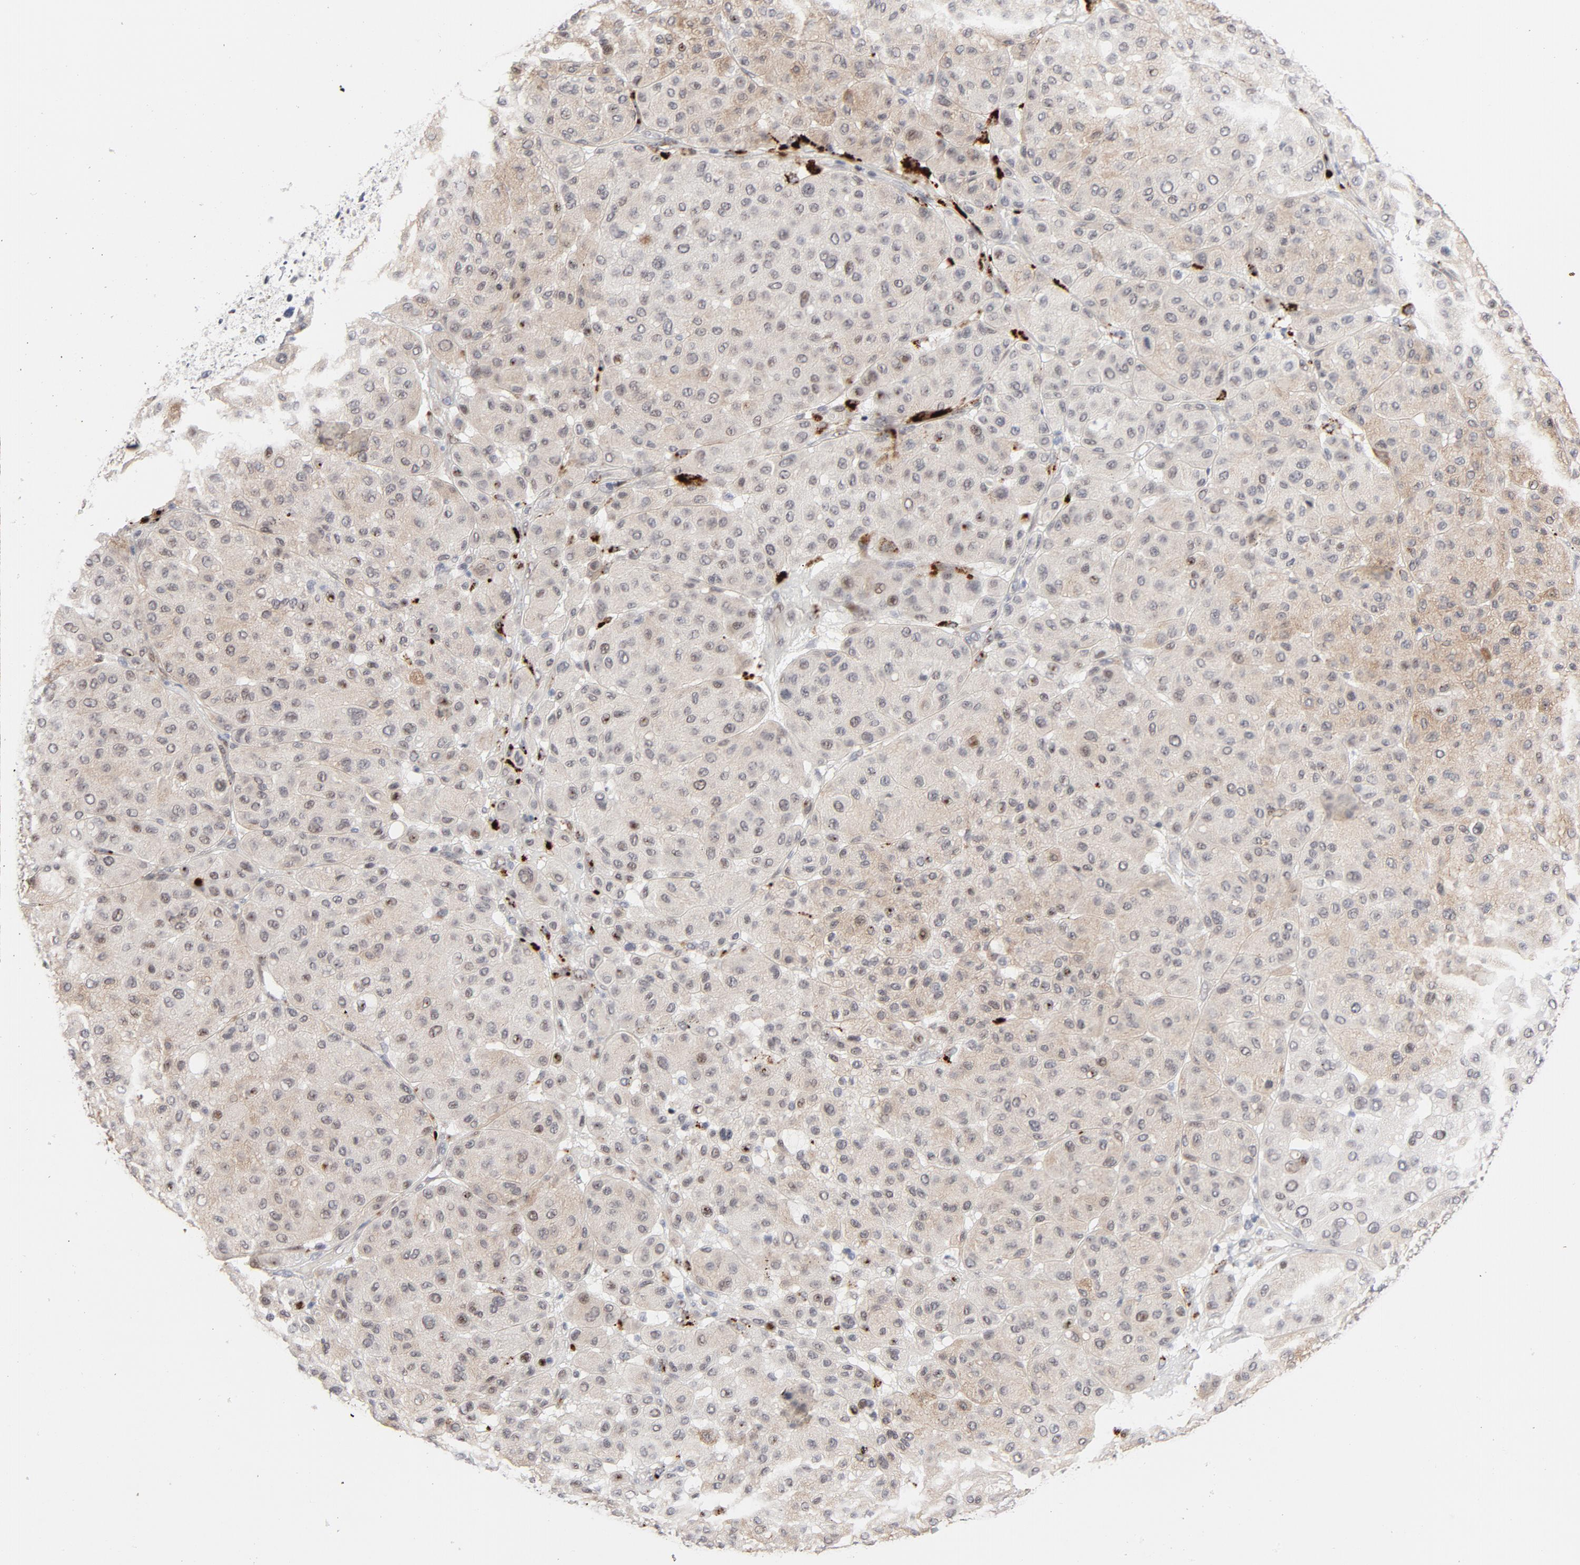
{"staining": {"intensity": "weak", "quantity": "<25%", "location": "cytoplasmic/membranous,nuclear"}, "tissue": "melanoma", "cell_type": "Tumor cells", "image_type": "cancer", "snomed": [{"axis": "morphology", "description": "Normal tissue, NOS"}, {"axis": "morphology", "description": "Malignant melanoma, Metastatic site"}, {"axis": "topography", "description": "Skin"}], "caption": "Immunohistochemistry of malignant melanoma (metastatic site) shows no expression in tumor cells.", "gene": "NFIC", "patient": {"sex": "male", "age": 41}}